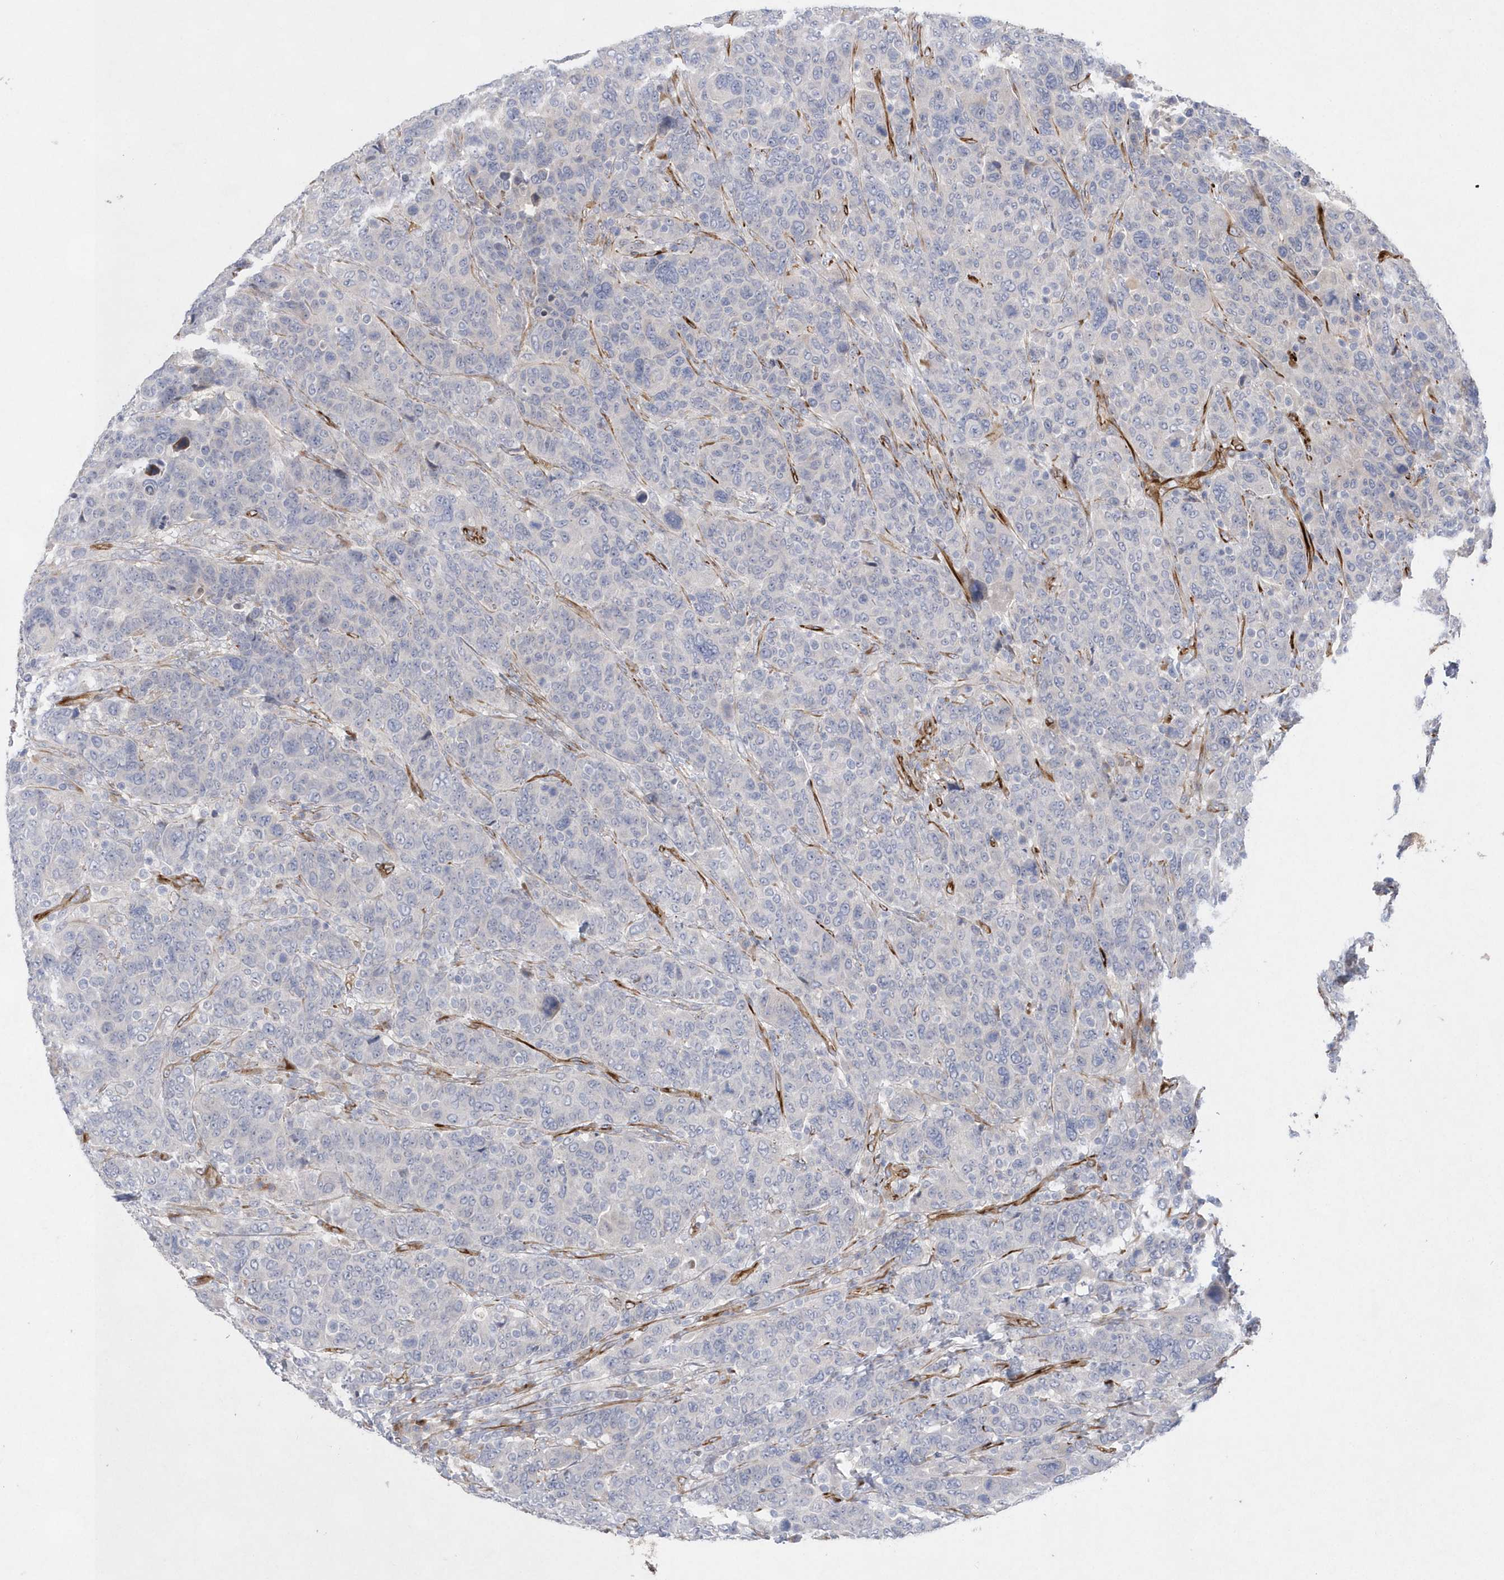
{"staining": {"intensity": "negative", "quantity": "none", "location": "none"}, "tissue": "breast cancer", "cell_type": "Tumor cells", "image_type": "cancer", "snomed": [{"axis": "morphology", "description": "Duct carcinoma"}, {"axis": "topography", "description": "Breast"}], "caption": "High magnification brightfield microscopy of invasive ductal carcinoma (breast) stained with DAB (3,3'-diaminobenzidine) (brown) and counterstained with hematoxylin (blue): tumor cells show no significant expression.", "gene": "TMEM132B", "patient": {"sex": "female", "age": 37}}